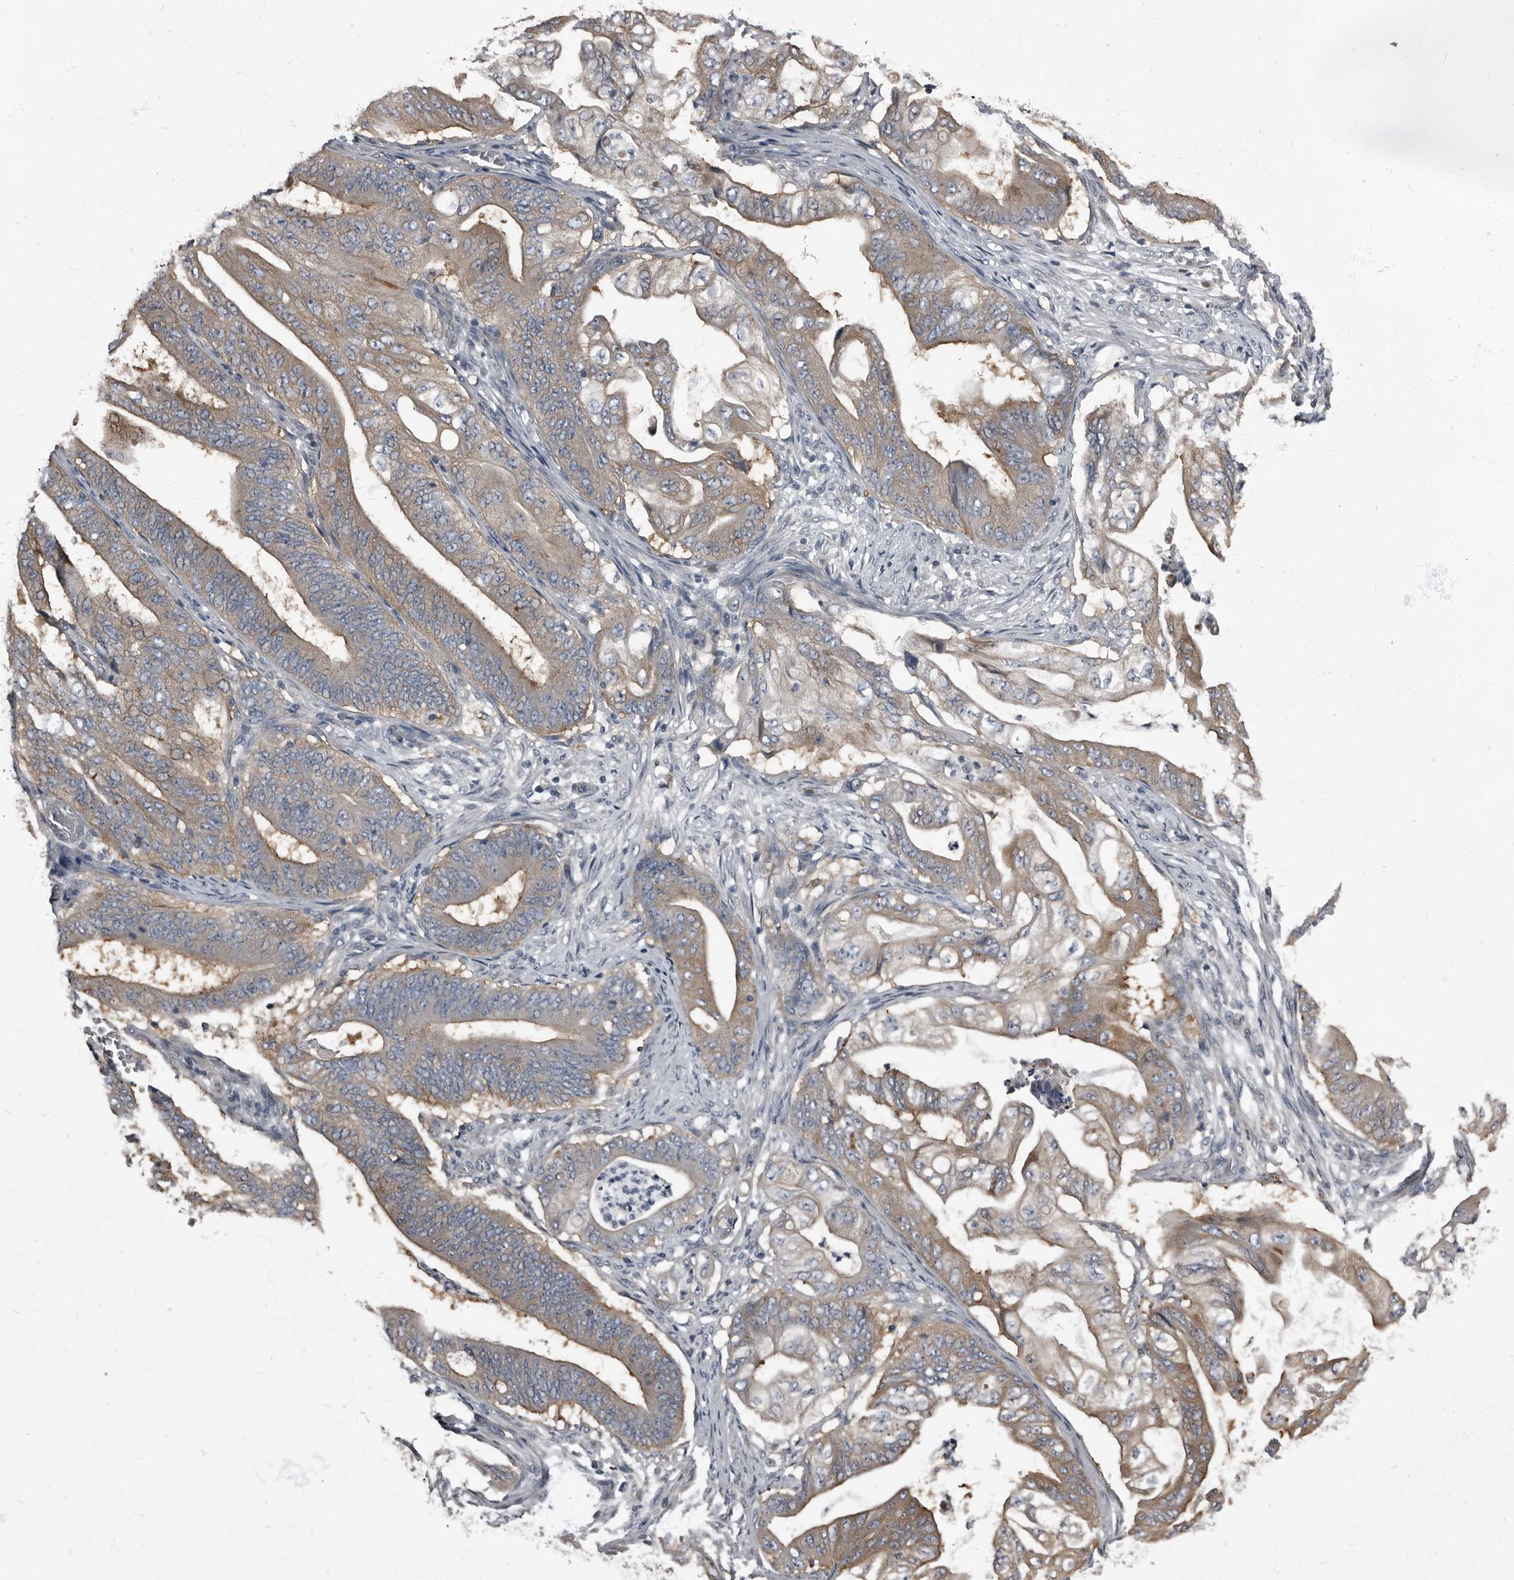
{"staining": {"intensity": "moderate", "quantity": ">75%", "location": "cytoplasmic/membranous"}, "tissue": "stomach cancer", "cell_type": "Tumor cells", "image_type": "cancer", "snomed": [{"axis": "morphology", "description": "Adenocarcinoma, NOS"}, {"axis": "topography", "description": "Stomach"}], "caption": "Protein staining by immunohistochemistry reveals moderate cytoplasmic/membranous expression in about >75% of tumor cells in stomach cancer.", "gene": "TPD52L1", "patient": {"sex": "female", "age": 73}}